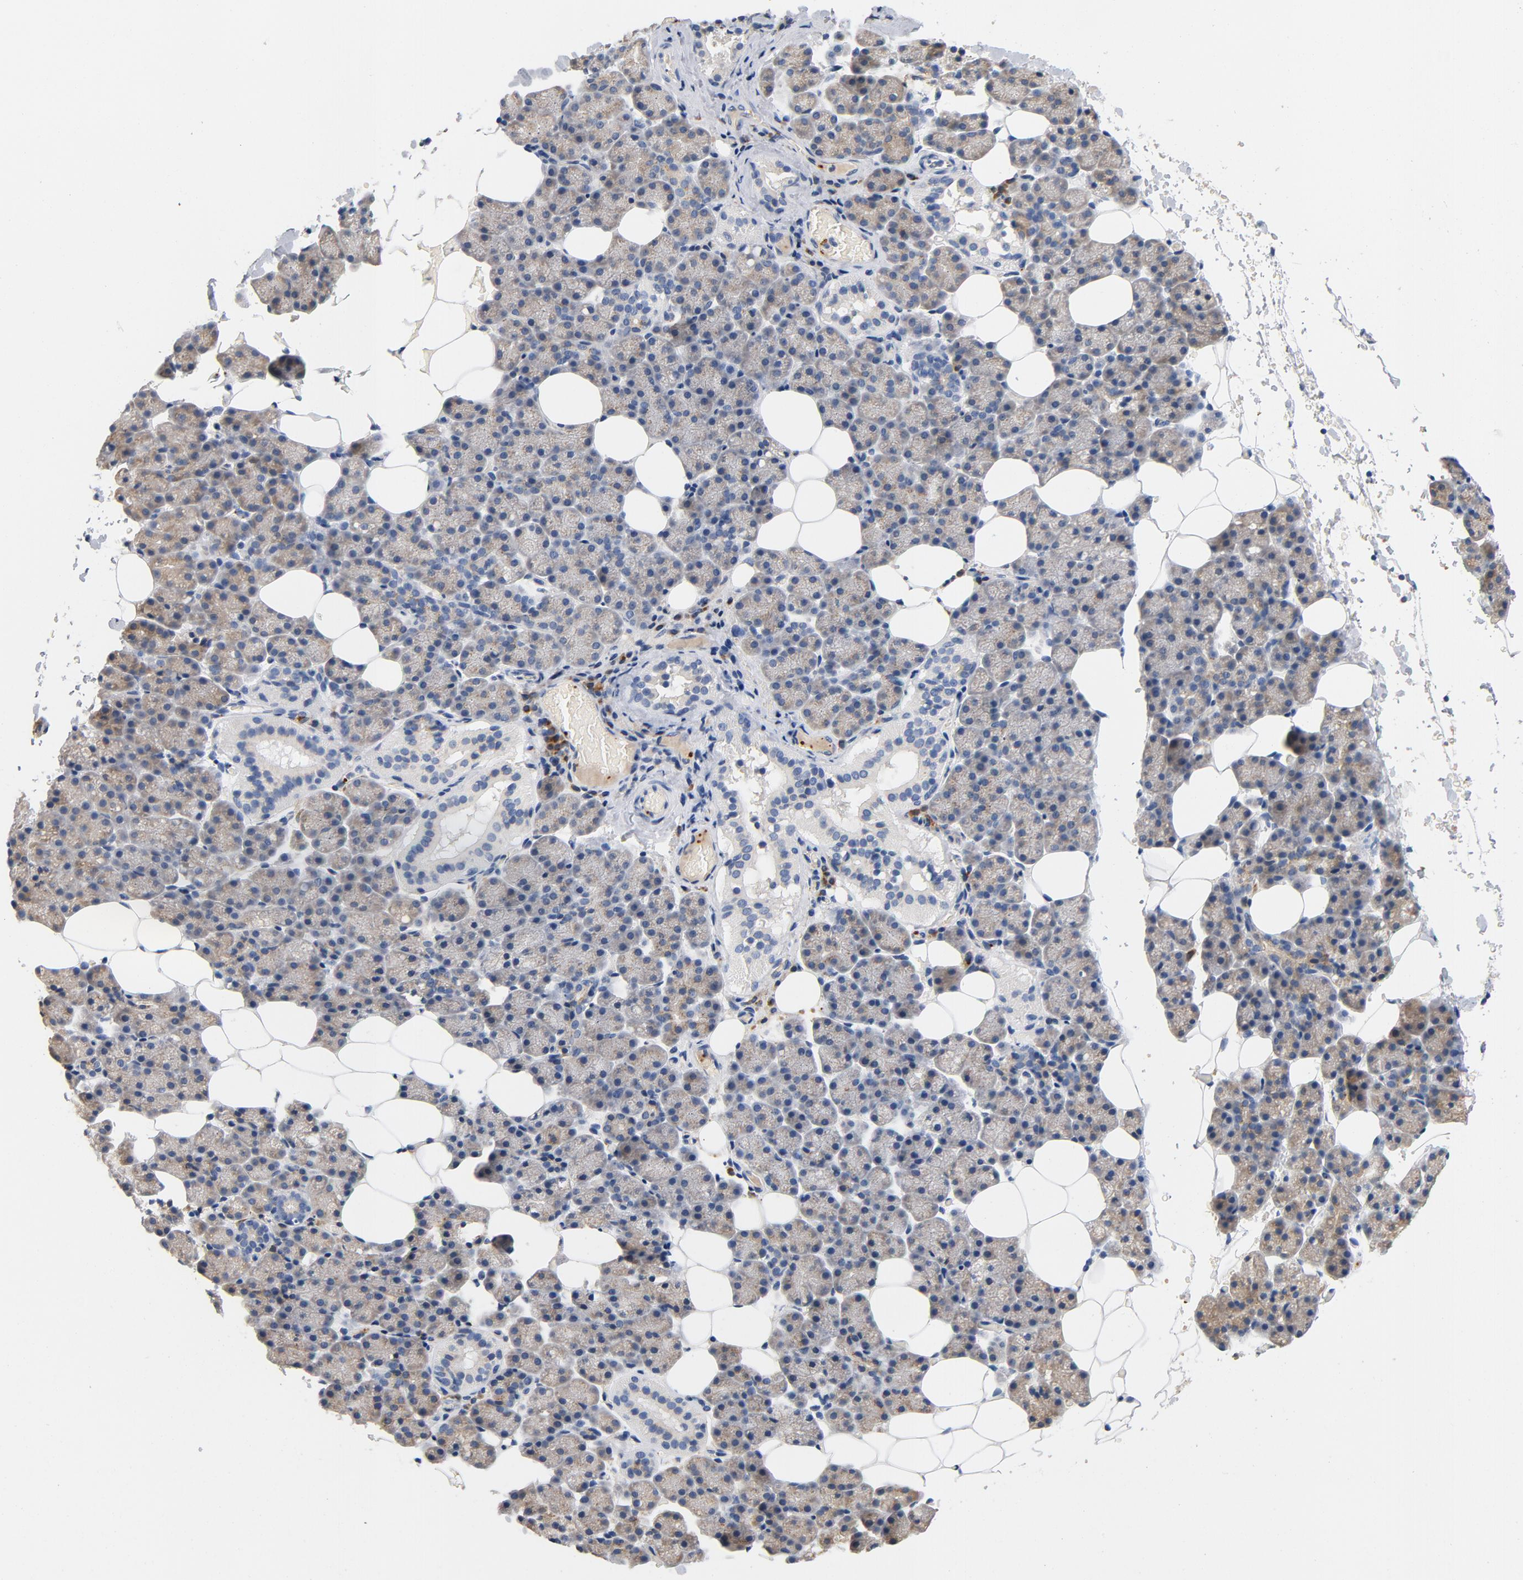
{"staining": {"intensity": "weak", "quantity": "25%-75%", "location": "cytoplasmic/membranous"}, "tissue": "salivary gland", "cell_type": "Glandular cells", "image_type": "normal", "snomed": [{"axis": "morphology", "description": "Normal tissue, NOS"}, {"axis": "topography", "description": "Lymph node"}, {"axis": "topography", "description": "Salivary gland"}], "caption": "Protein expression by IHC reveals weak cytoplasmic/membranous staining in about 25%-75% of glandular cells in benign salivary gland.", "gene": "LMAN2", "patient": {"sex": "male", "age": 8}}